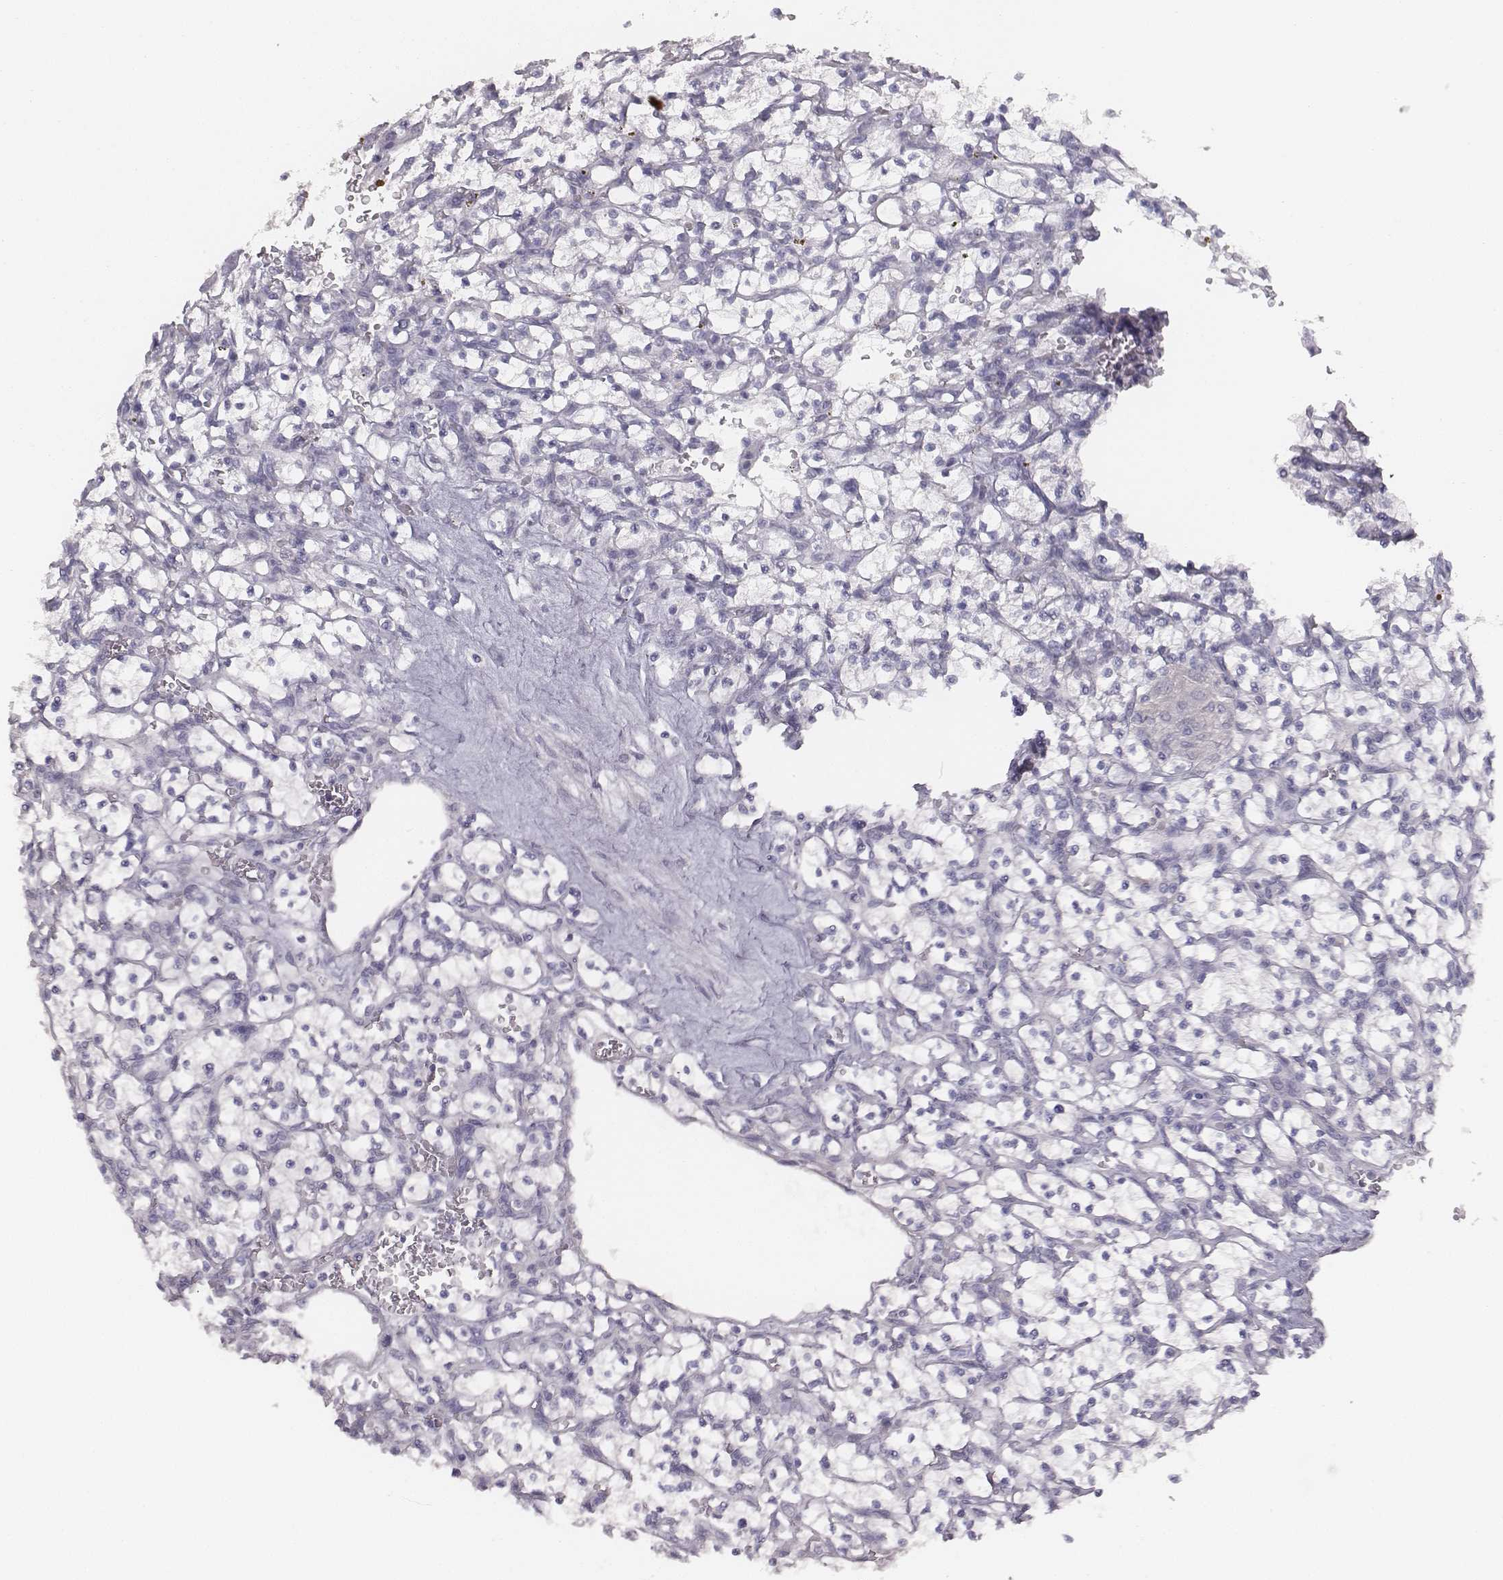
{"staining": {"intensity": "negative", "quantity": "none", "location": "none"}, "tissue": "renal cancer", "cell_type": "Tumor cells", "image_type": "cancer", "snomed": [{"axis": "morphology", "description": "Adenocarcinoma, NOS"}, {"axis": "topography", "description": "Kidney"}], "caption": "Immunohistochemistry (IHC) of human adenocarcinoma (renal) displays no staining in tumor cells.", "gene": "MYH6", "patient": {"sex": "female", "age": 64}}